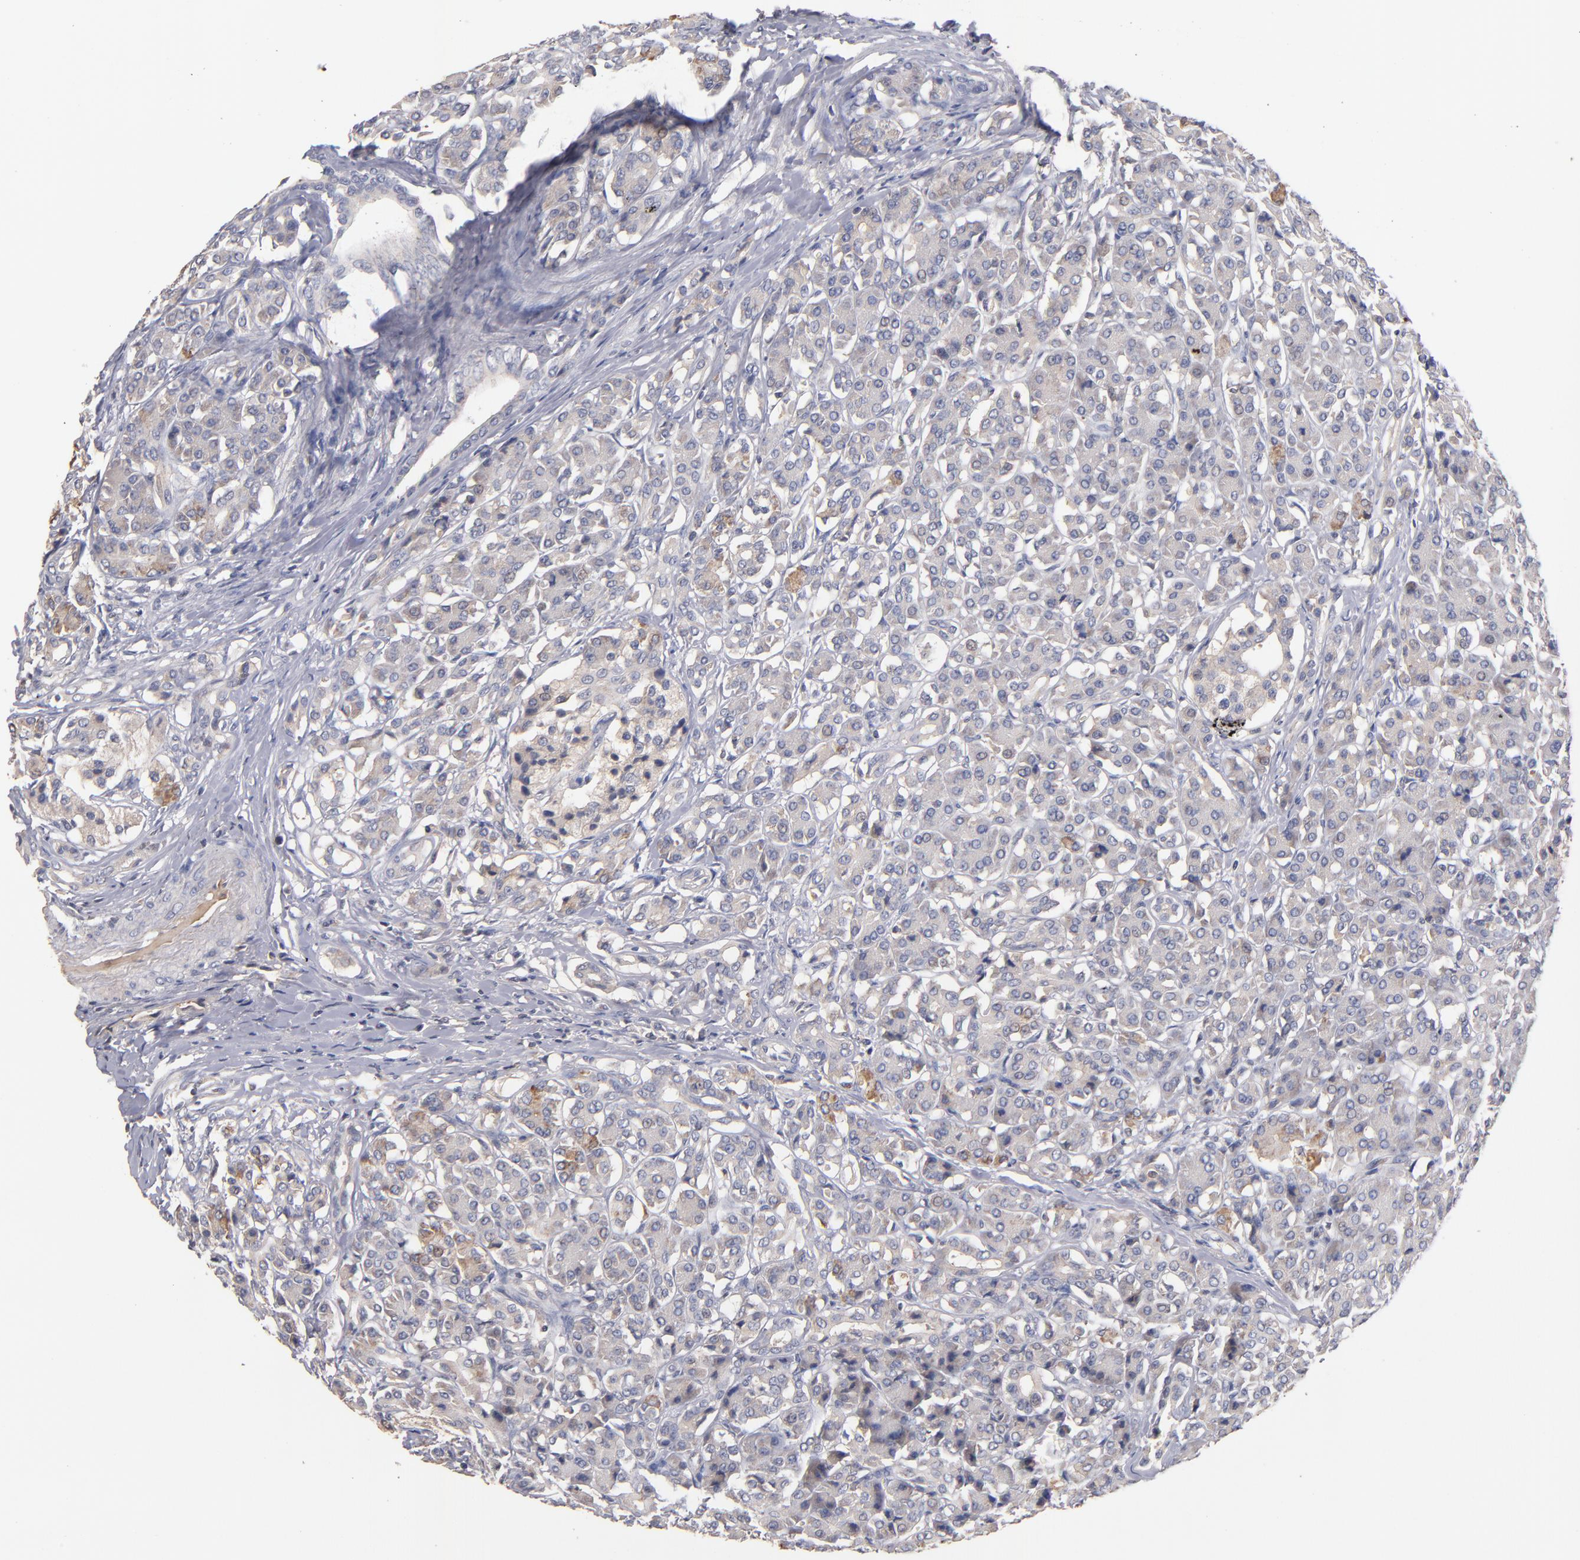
{"staining": {"intensity": "weak", "quantity": "25%-75%", "location": "cytoplasmic/membranous"}, "tissue": "pancreas", "cell_type": "Exocrine glandular cells", "image_type": "normal", "snomed": [{"axis": "morphology", "description": "Normal tissue, NOS"}, {"axis": "topography", "description": "Lymph node"}, {"axis": "topography", "description": "Pancreas"}], "caption": "Immunohistochemical staining of unremarkable human pancreas displays low levels of weak cytoplasmic/membranous expression in about 25%-75% of exocrine glandular cells. The staining is performed using DAB (3,3'-diaminobenzidine) brown chromogen to label protein expression. The nuclei are counter-stained blue using hematoxylin.", "gene": "DACT1", "patient": {"sex": "male", "age": 59}}